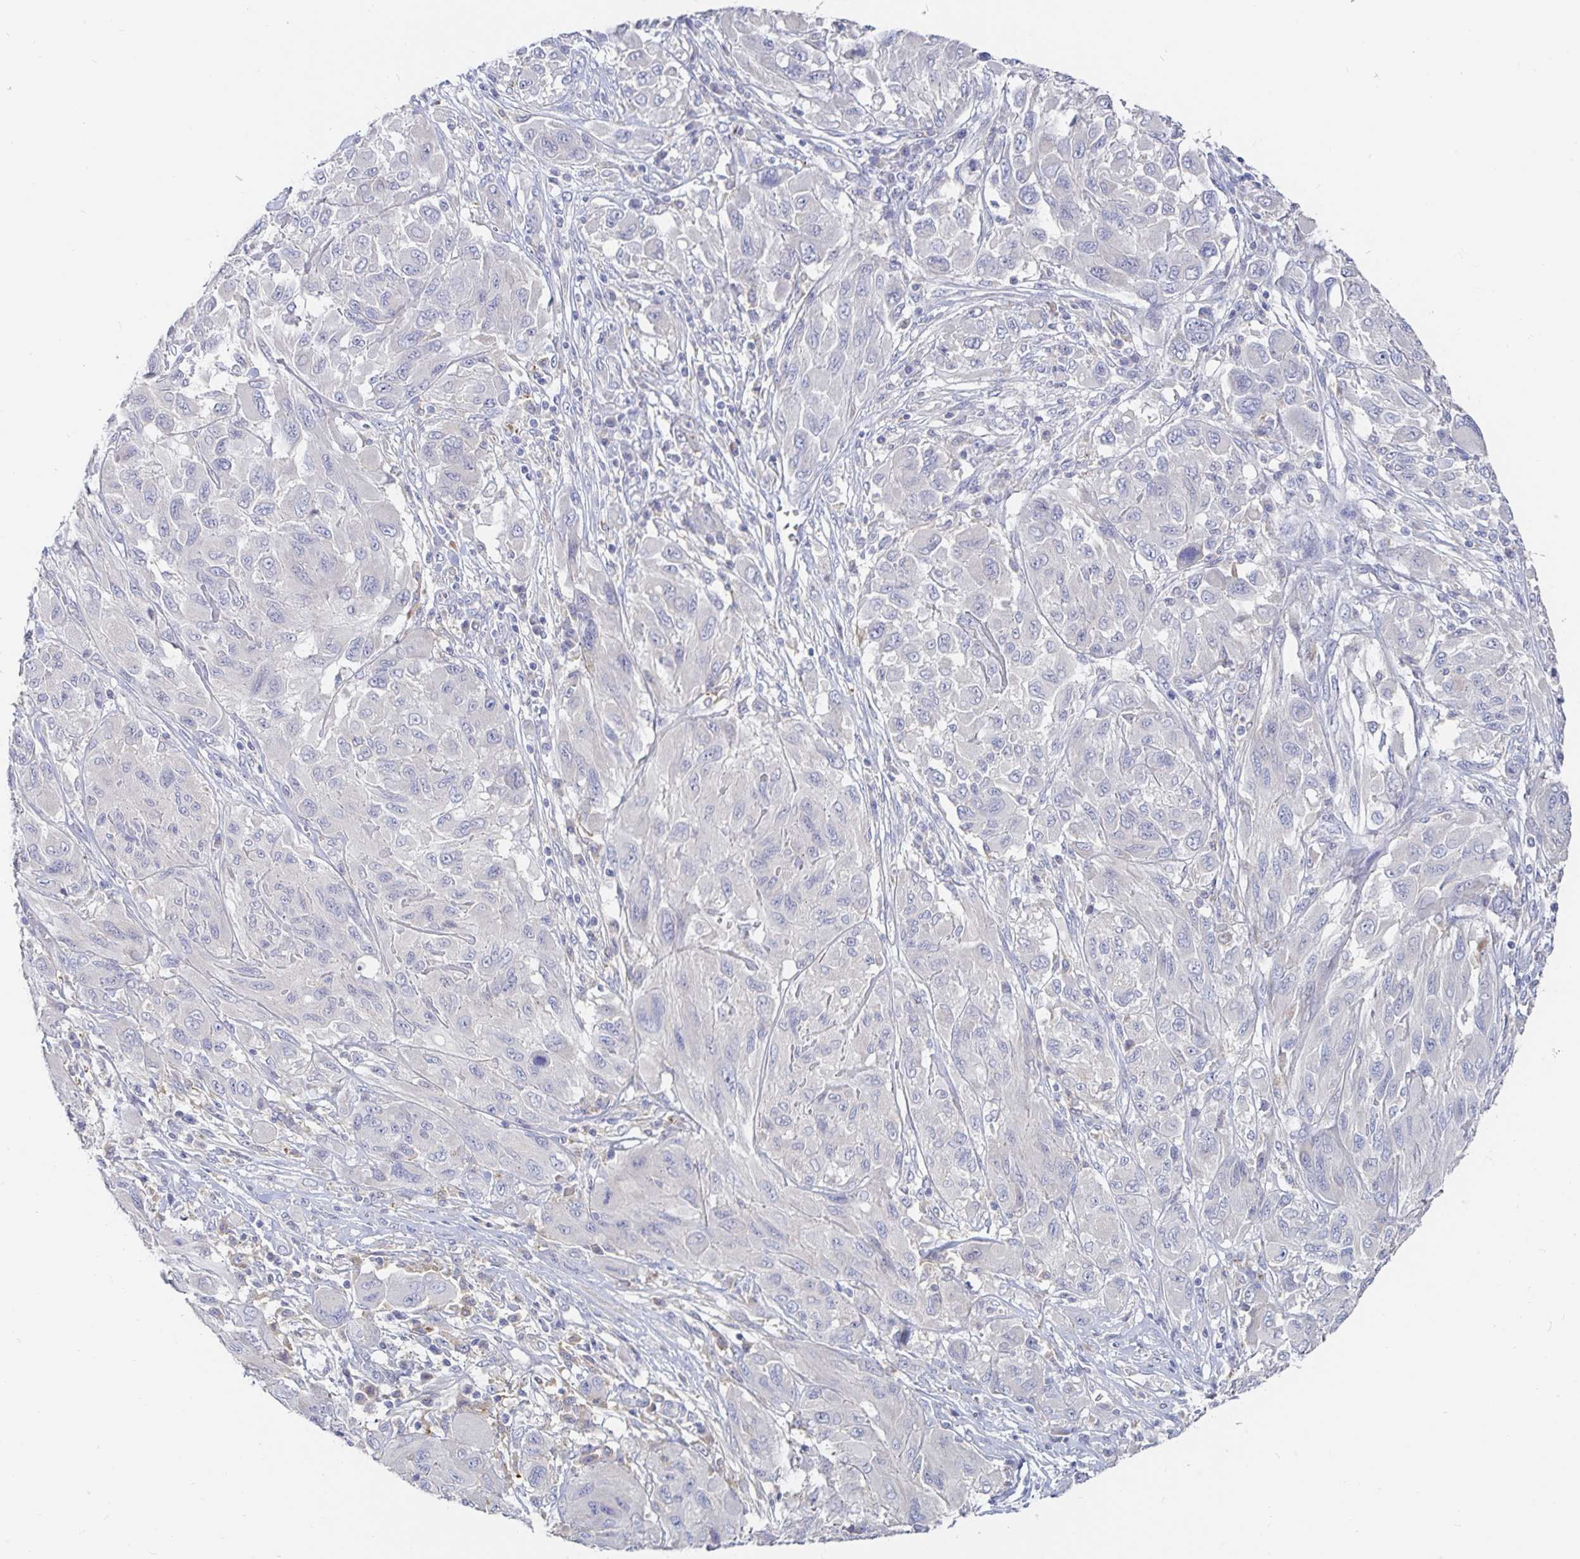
{"staining": {"intensity": "negative", "quantity": "none", "location": "none"}, "tissue": "melanoma", "cell_type": "Tumor cells", "image_type": "cancer", "snomed": [{"axis": "morphology", "description": "Malignant melanoma, NOS"}, {"axis": "topography", "description": "Skin"}], "caption": "This is an IHC image of human malignant melanoma. There is no staining in tumor cells.", "gene": "SPPL3", "patient": {"sex": "female", "age": 91}}